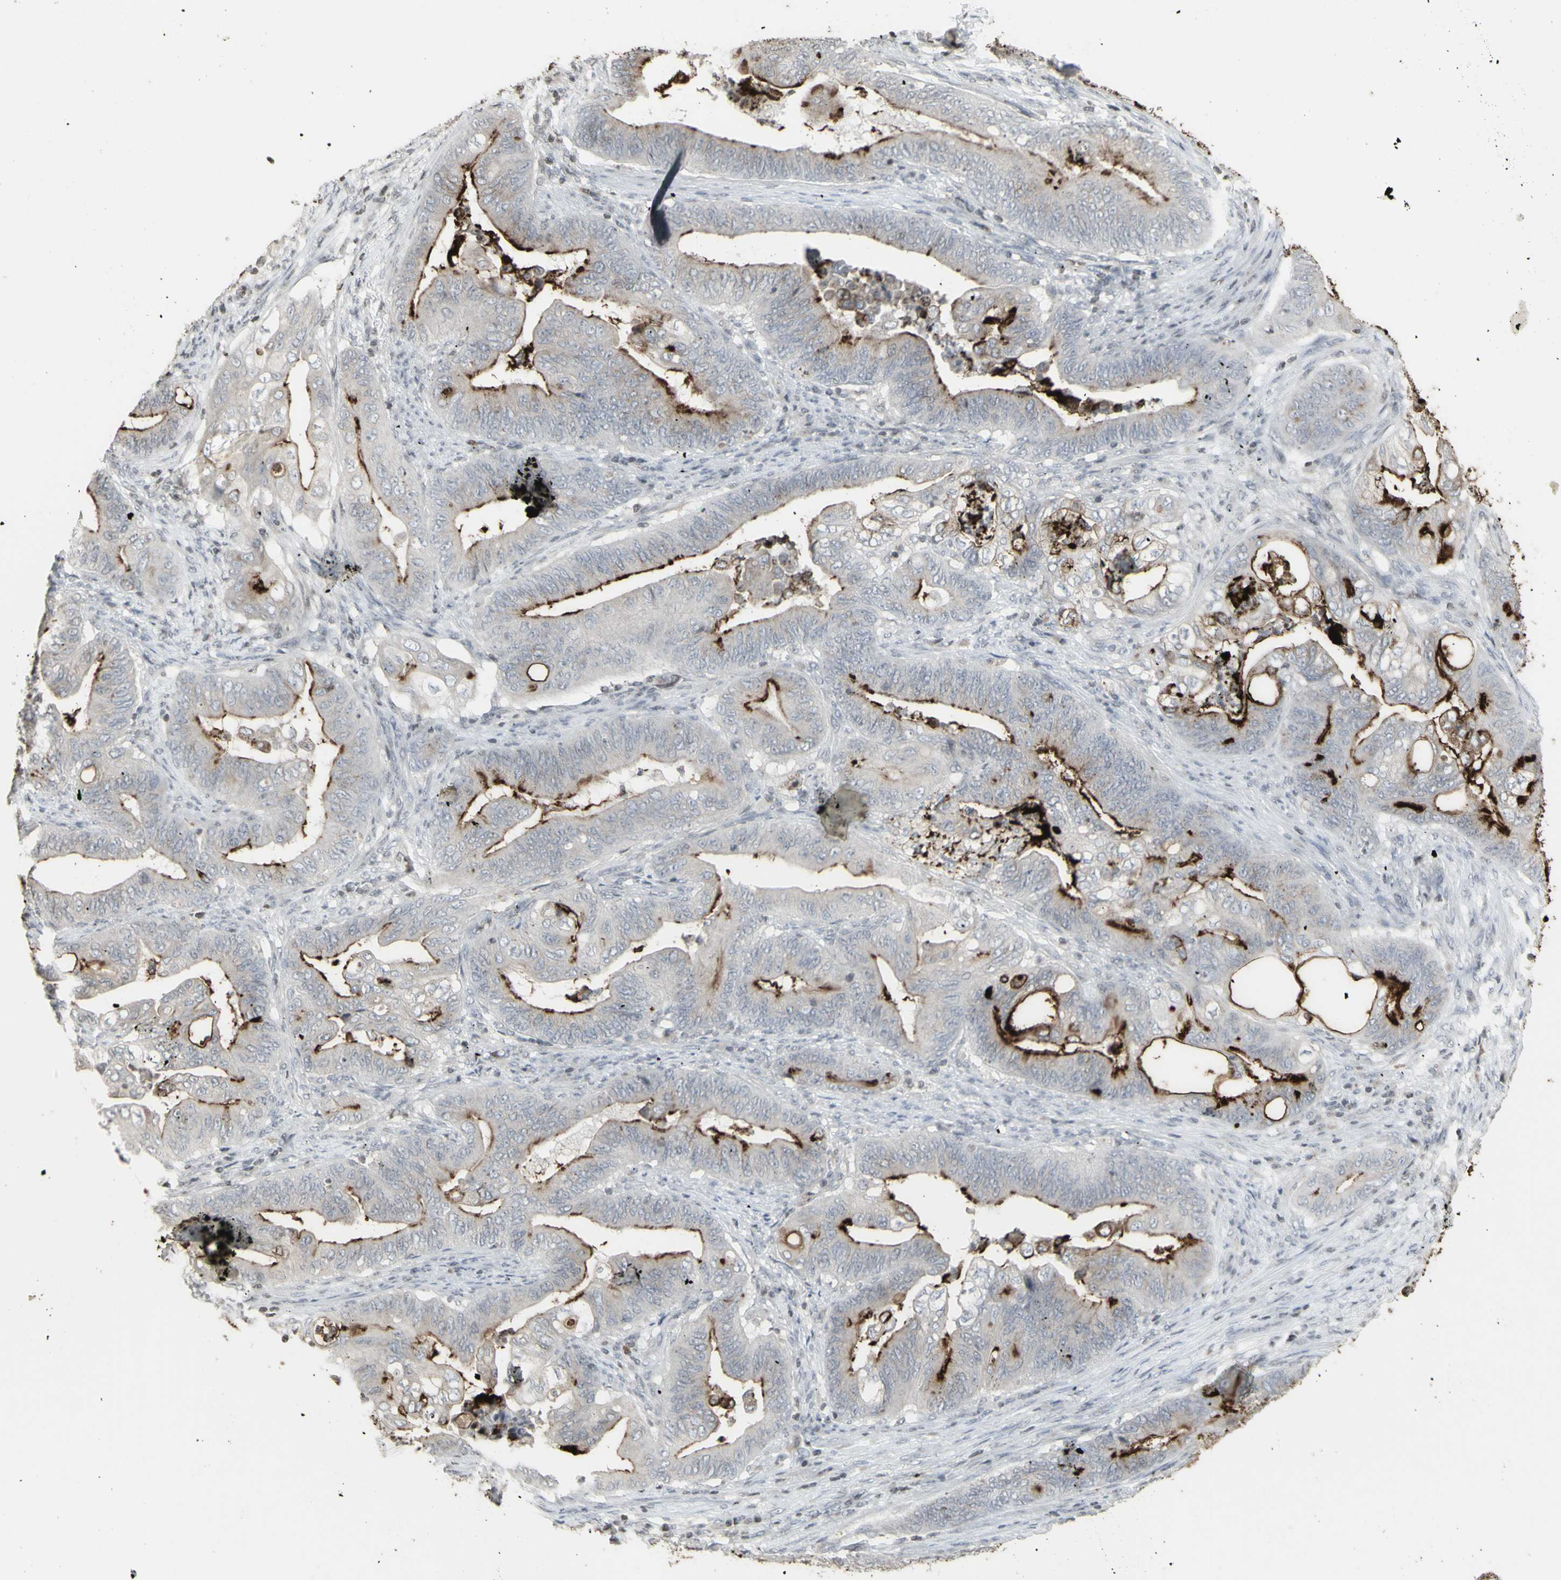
{"staining": {"intensity": "strong", "quantity": "<25%", "location": "cytoplasmic/membranous"}, "tissue": "stomach cancer", "cell_type": "Tumor cells", "image_type": "cancer", "snomed": [{"axis": "morphology", "description": "Adenocarcinoma, NOS"}, {"axis": "topography", "description": "Stomach"}], "caption": "The micrograph demonstrates a brown stain indicating the presence of a protein in the cytoplasmic/membranous of tumor cells in stomach cancer (adenocarcinoma). Nuclei are stained in blue.", "gene": "MUC5AC", "patient": {"sex": "female", "age": 73}}